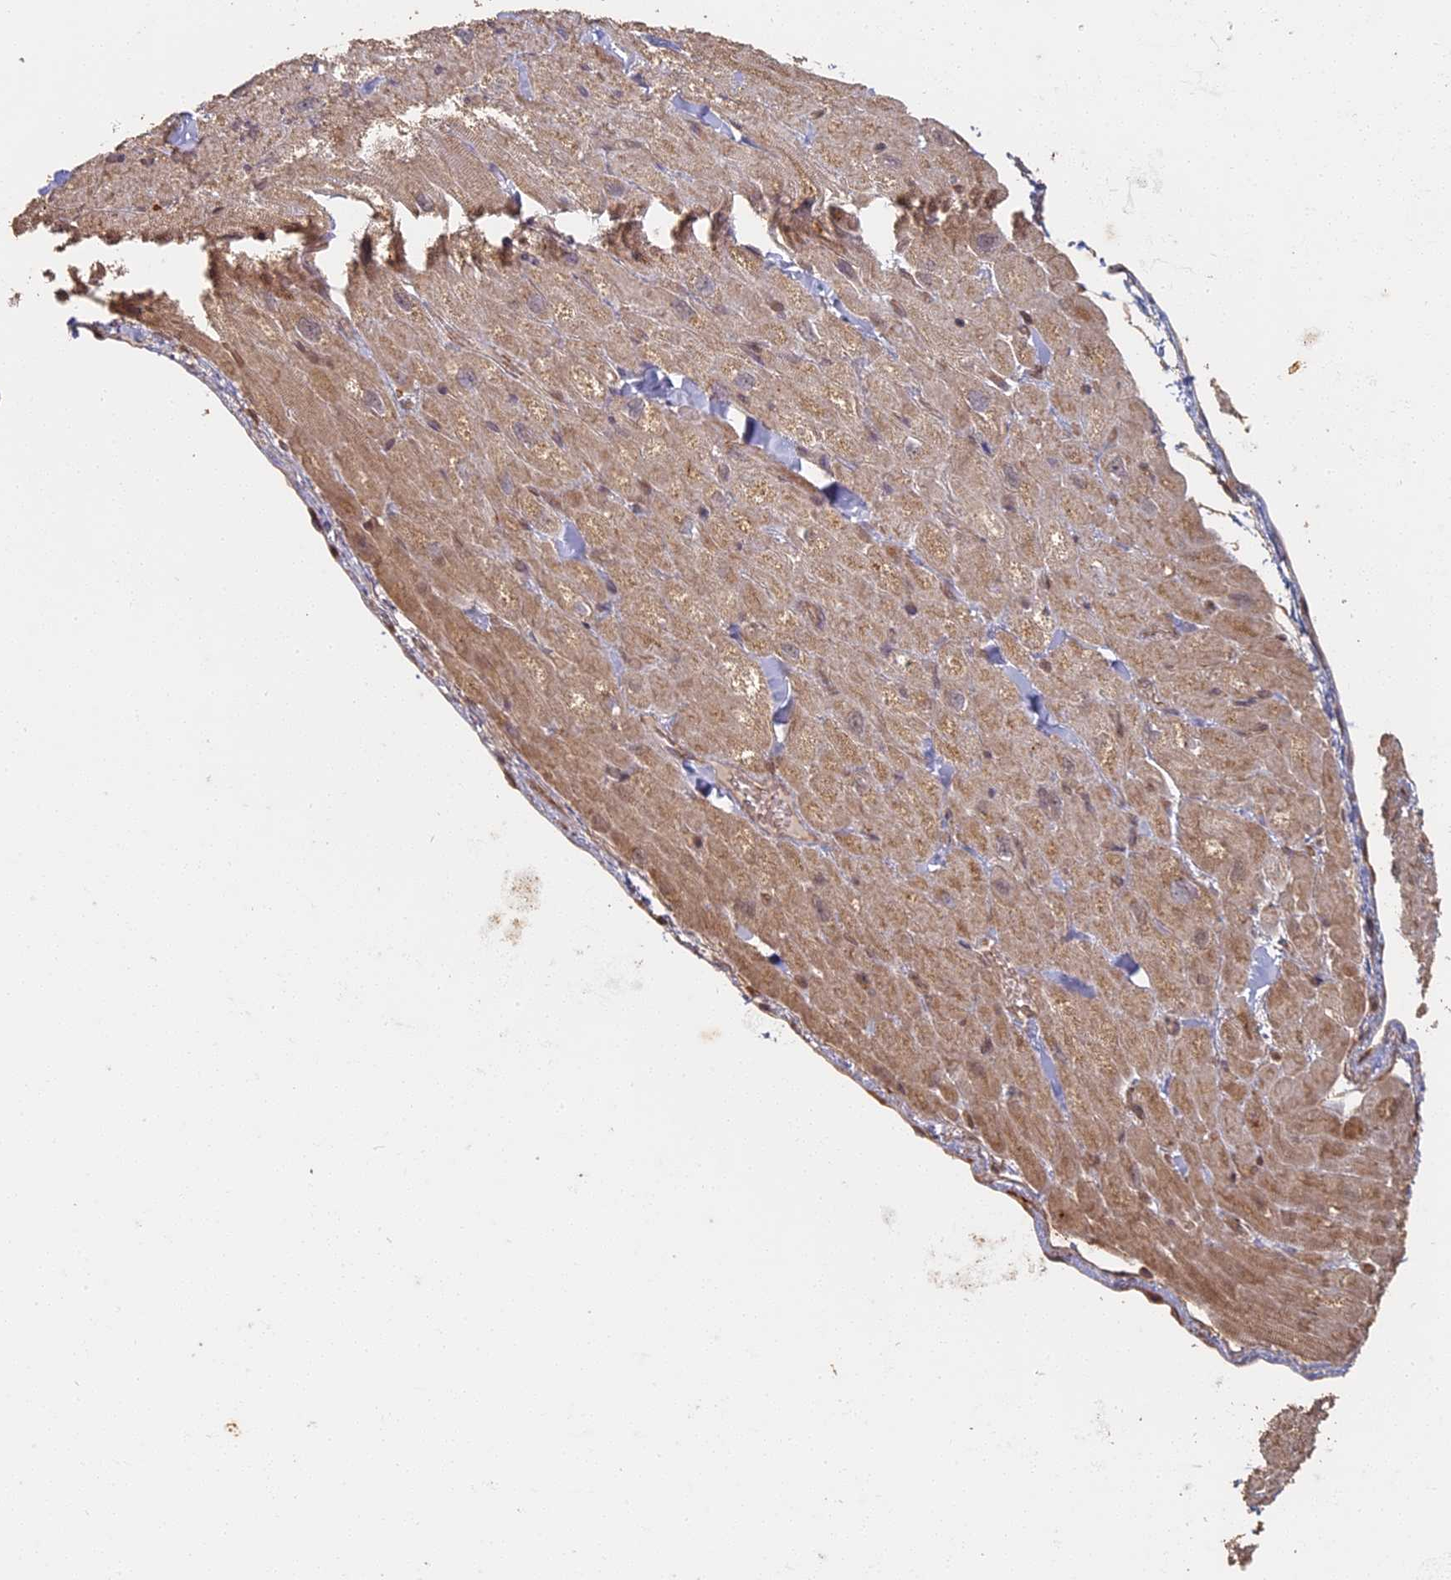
{"staining": {"intensity": "weak", "quantity": ">75%", "location": "cytoplasmic/membranous"}, "tissue": "heart muscle", "cell_type": "Cardiomyocytes", "image_type": "normal", "snomed": [{"axis": "morphology", "description": "Normal tissue, NOS"}, {"axis": "topography", "description": "Heart"}], "caption": "Cardiomyocytes exhibit low levels of weak cytoplasmic/membranous expression in about >75% of cells in benign heart muscle. Immunohistochemistry (ihc) stains the protein in brown and the nuclei are stained blue.", "gene": "STX16", "patient": {"sex": "male", "age": 65}}